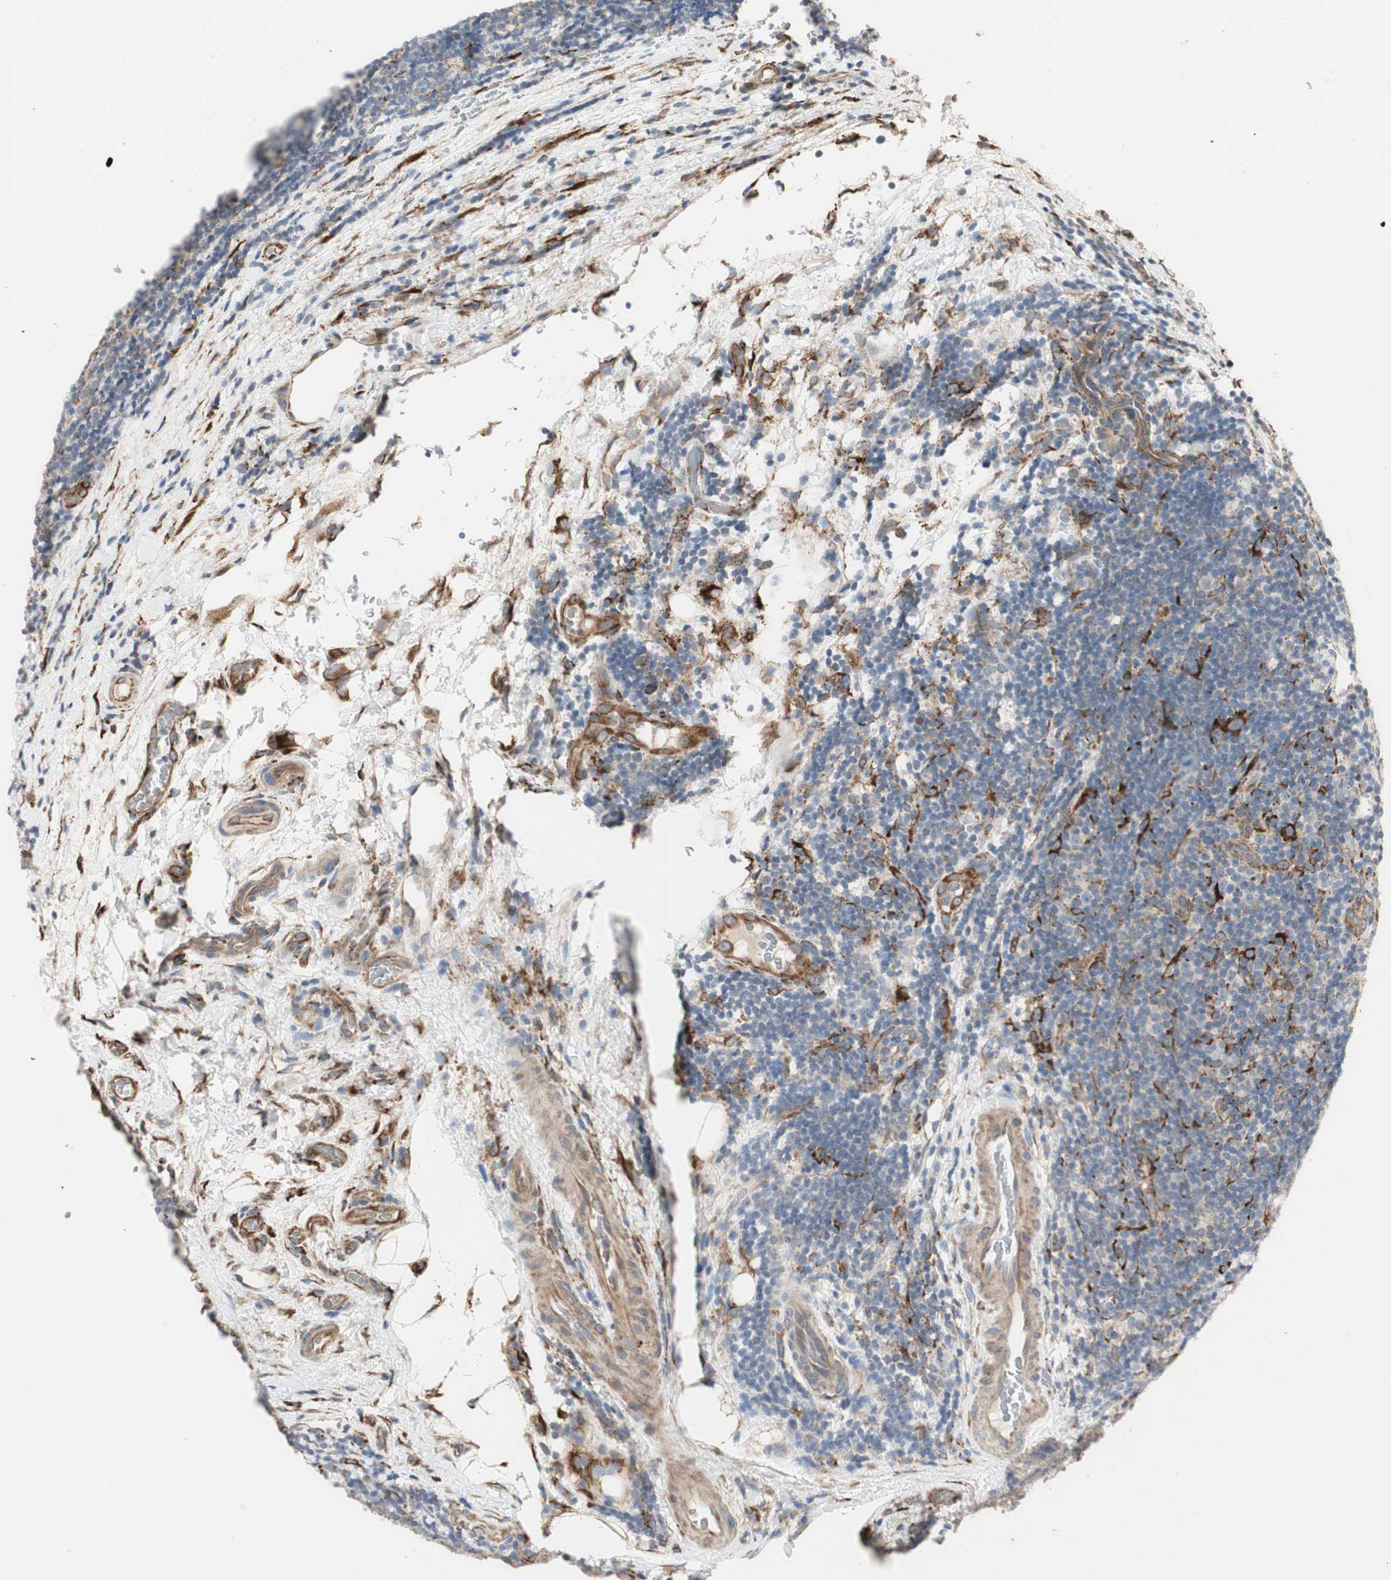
{"staining": {"intensity": "weak", "quantity": "25%-75%", "location": "cytoplasmic/membranous"}, "tissue": "lymphoma", "cell_type": "Tumor cells", "image_type": "cancer", "snomed": [{"axis": "morphology", "description": "Malignant lymphoma, non-Hodgkin's type, Low grade"}, {"axis": "topography", "description": "Lymph node"}], "caption": "Malignant lymphoma, non-Hodgkin's type (low-grade) stained with a brown dye displays weak cytoplasmic/membranous positive positivity in about 25%-75% of tumor cells.", "gene": "H6PD", "patient": {"sex": "male", "age": 83}}